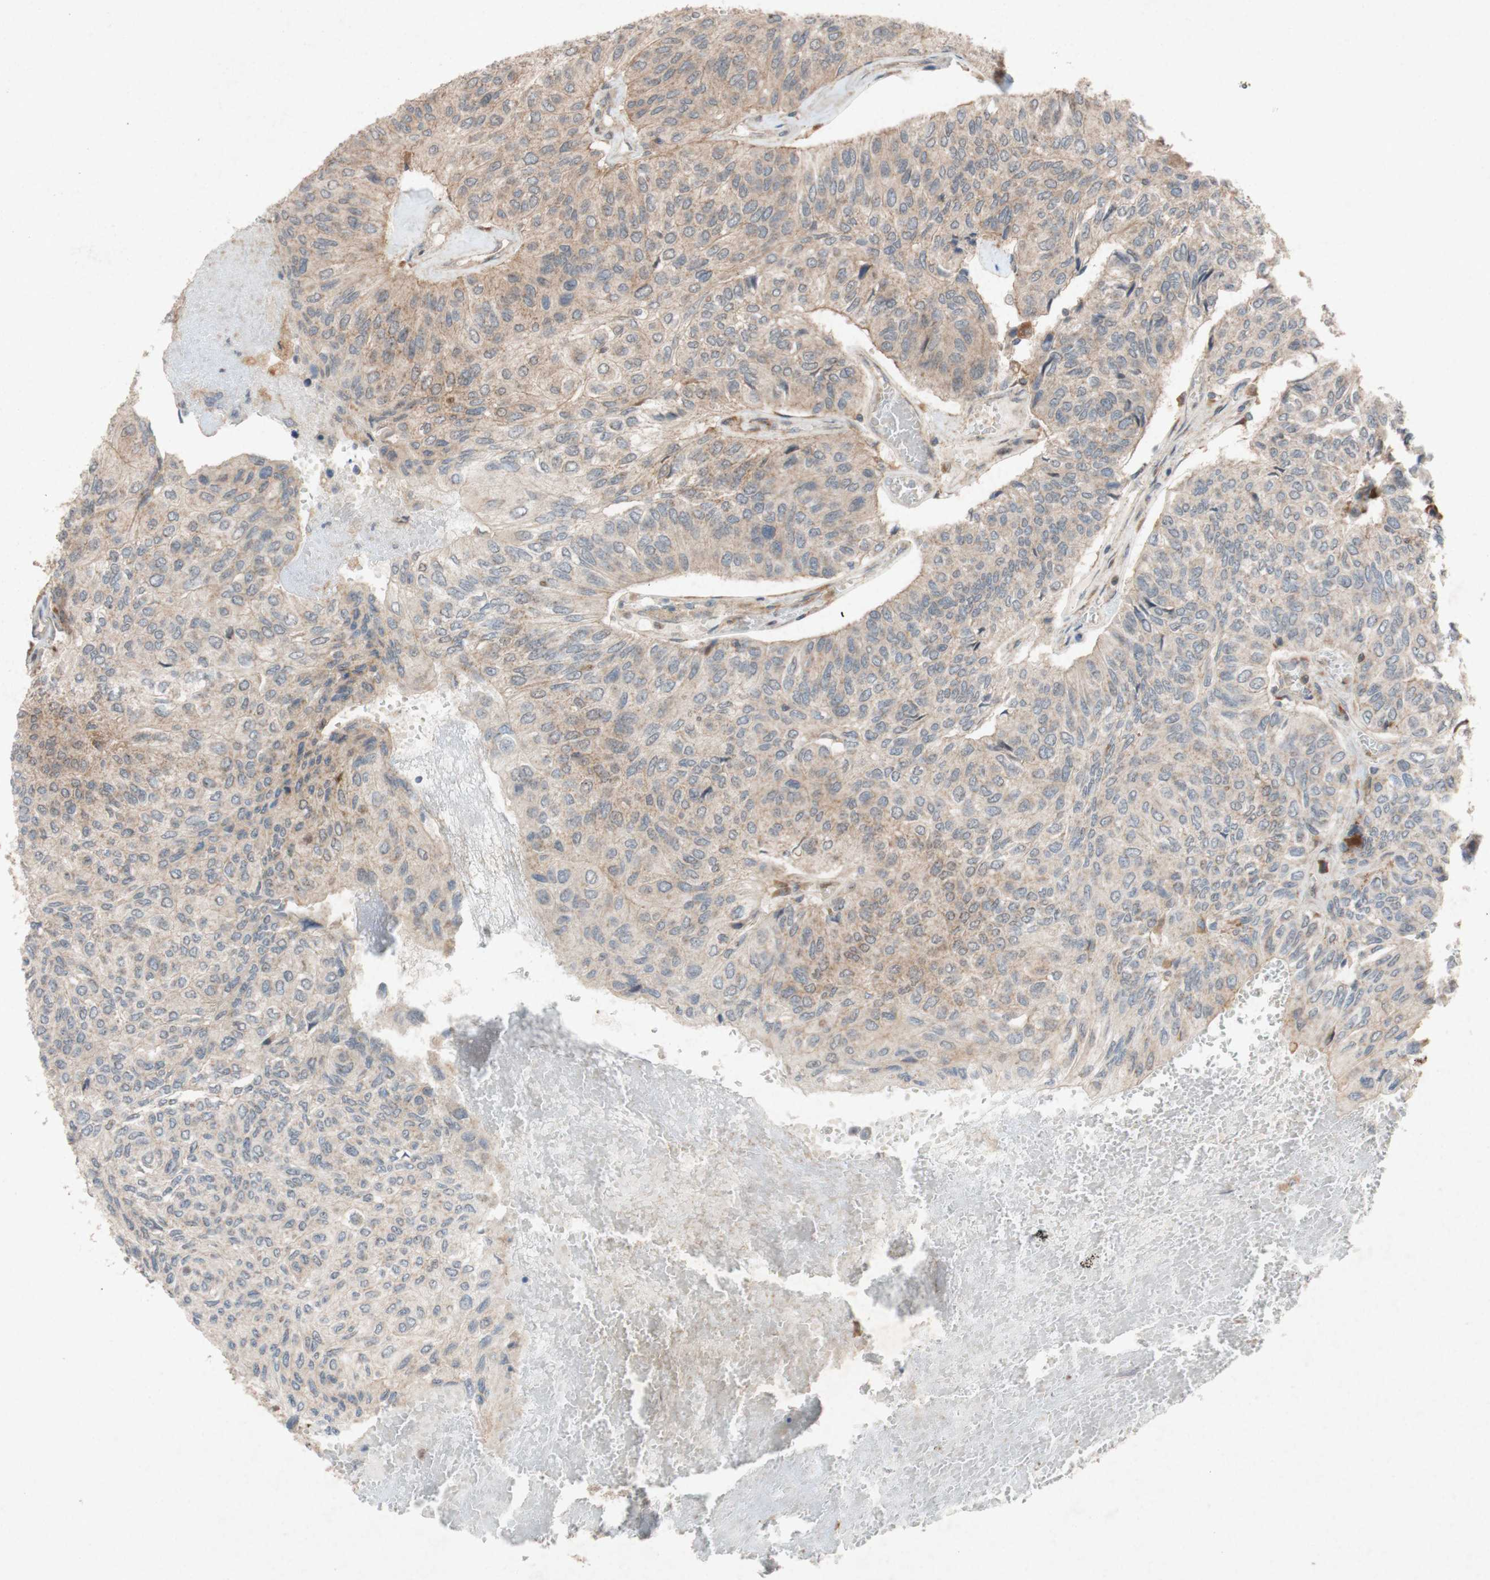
{"staining": {"intensity": "weak", "quantity": "25%-75%", "location": "cytoplasmic/membranous"}, "tissue": "urothelial cancer", "cell_type": "Tumor cells", "image_type": "cancer", "snomed": [{"axis": "morphology", "description": "Urothelial carcinoma, High grade"}, {"axis": "topography", "description": "Urinary bladder"}], "caption": "Immunohistochemistry image of human urothelial carcinoma (high-grade) stained for a protein (brown), which shows low levels of weak cytoplasmic/membranous positivity in about 25%-75% of tumor cells.", "gene": "ATP6V1F", "patient": {"sex": "male", "age": 66}}